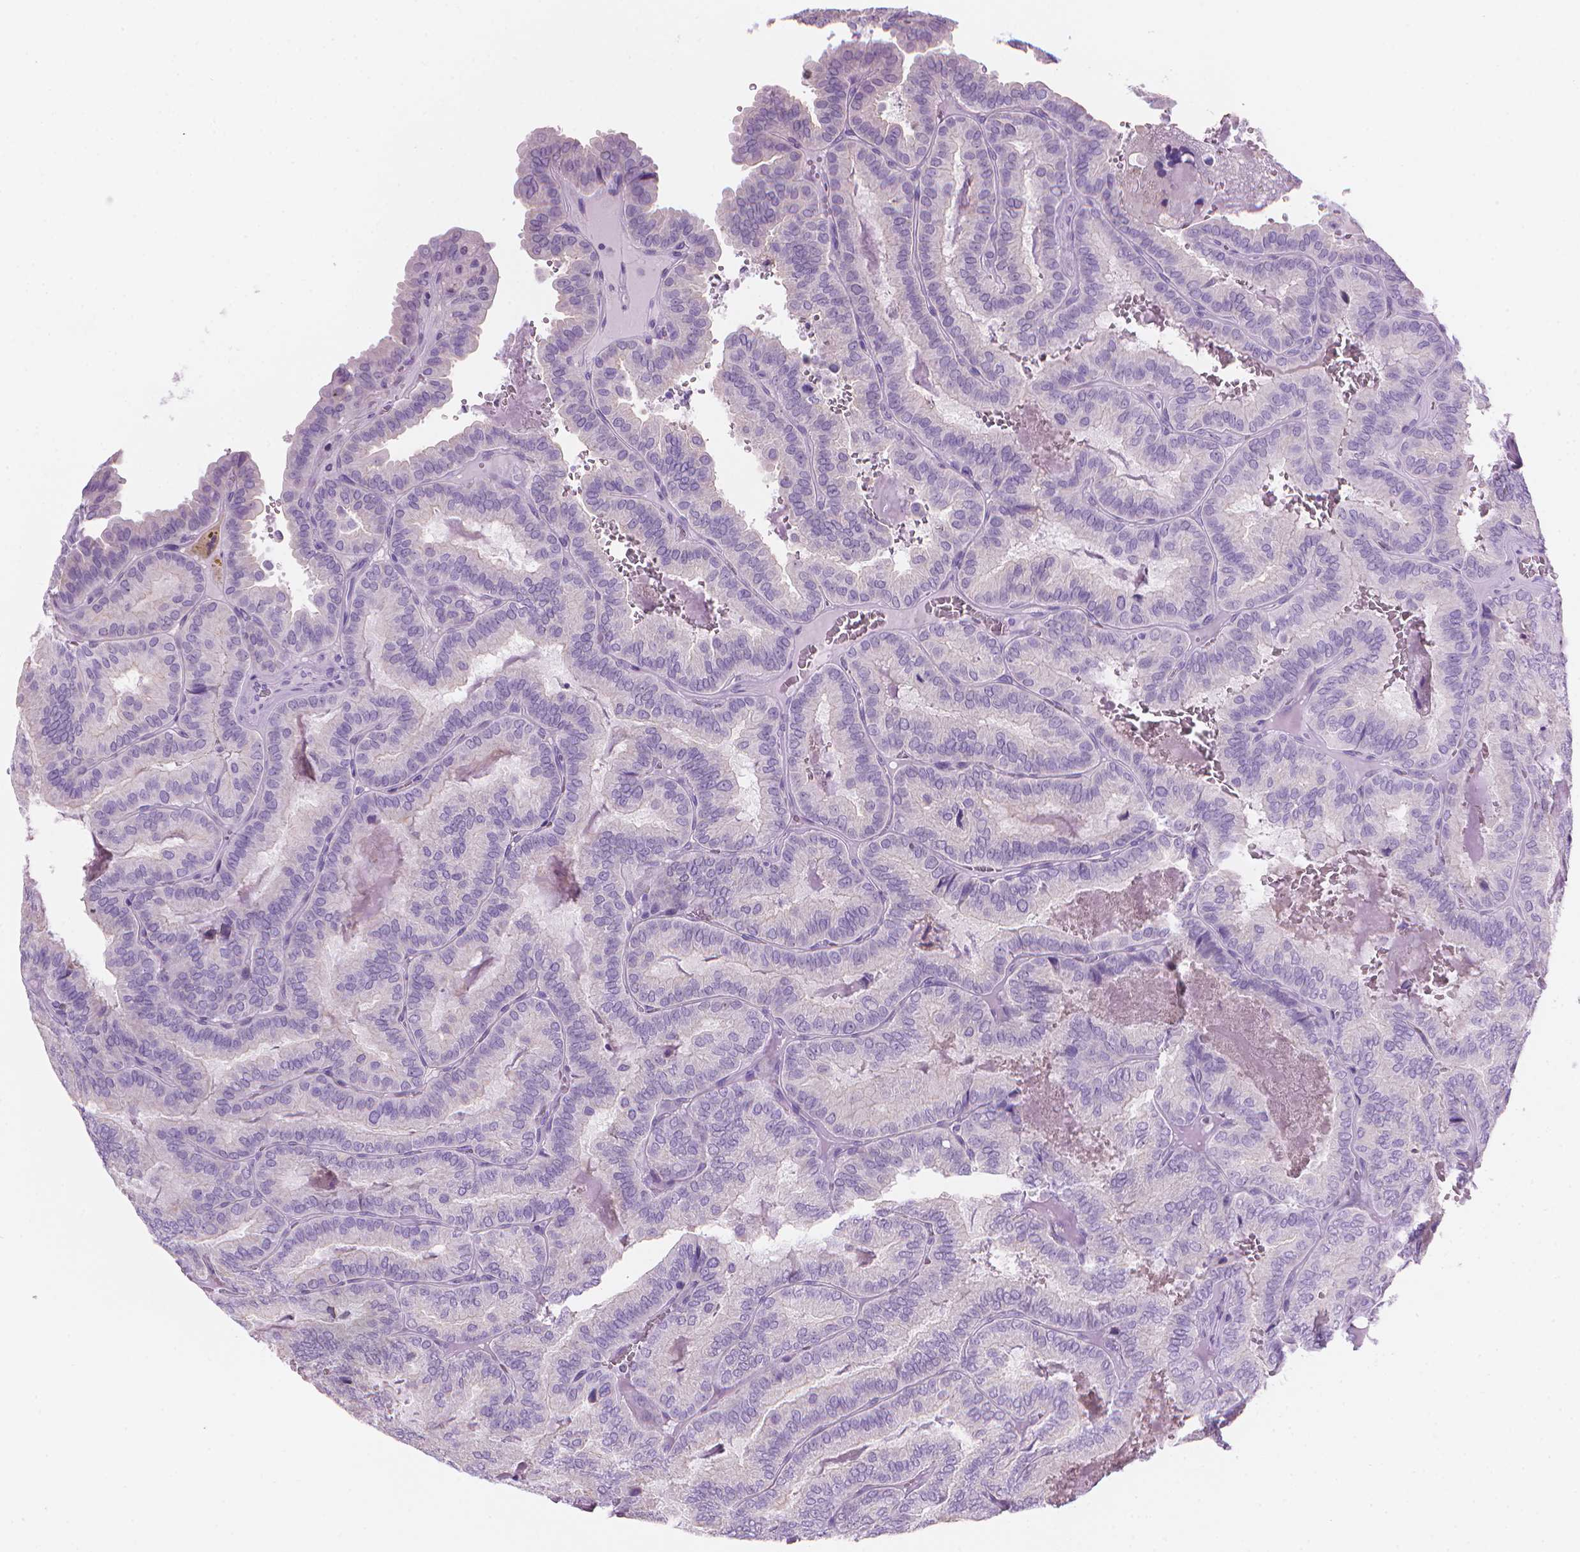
{"staining": {"intensity": "negative", "quantity": "none", "location": "none"}, "tissue": "thyroid cancer", "cell_type": "Tumor cells", "image_type": "cancer", "snomed": [{"axis": "morphology", "description": "Papillary adenocarcinoma, NOS"}, {"axis": "topography", "description": "Thyroid gland"}], "caption": "This histopathology image is of thyroid papillary adenocarcinoma stained with IHC to label a protein in brown with the nuclei are counter-stained blue. There is no positivity in tumor cells.", "gene": "TTC29", "patient": {"sex": "female", "age": 75}}